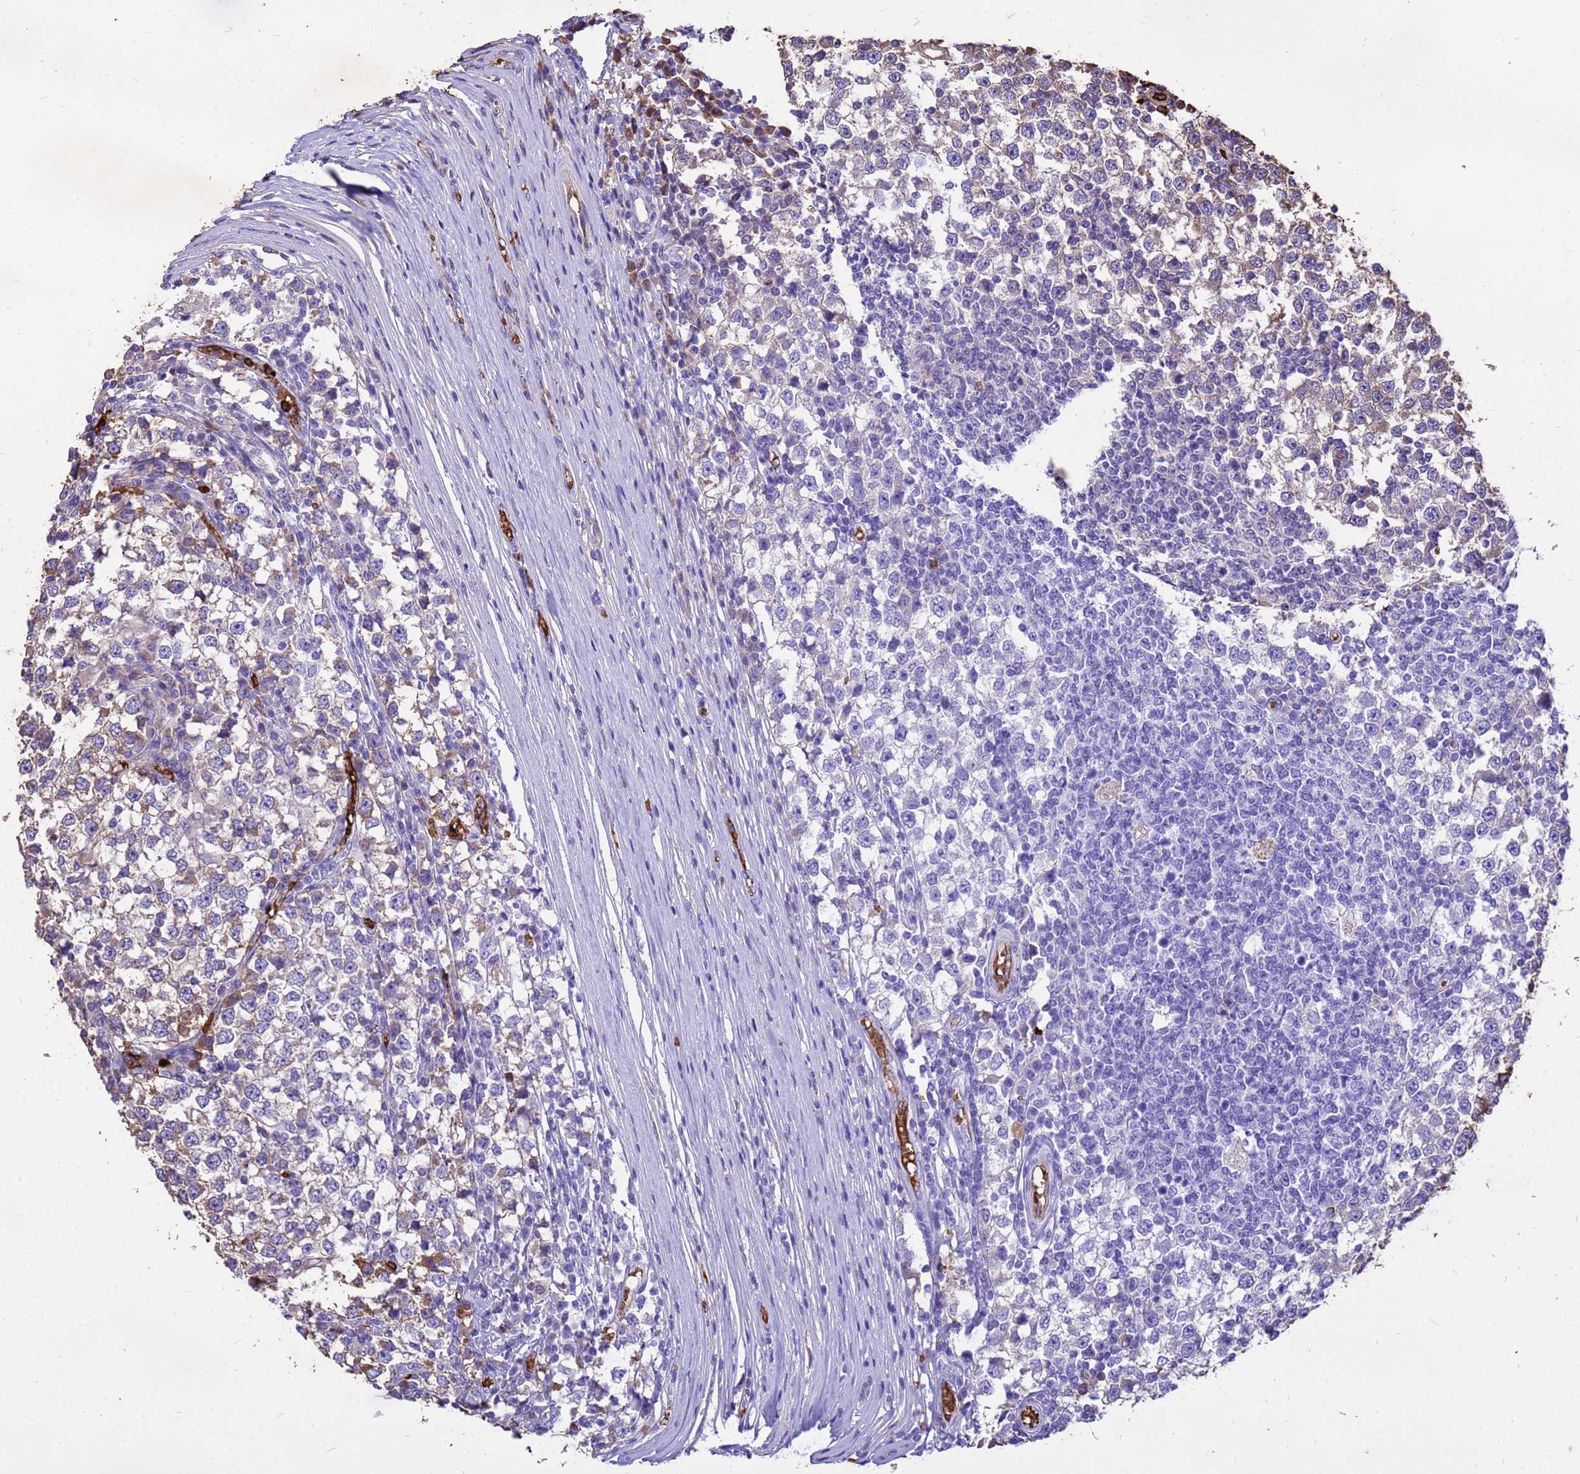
{"staining": {"intensity": "weak", "quantity": "<25%", "location": "cytoplasmic/membranous"}, "tissue": "testis cancer", "cell_type": "Tumor cells", "image_type": "cancer", "snomed": [{"axis": "morphology", "description": "Seminoma, NOS"}, {"axis": "topography", "description": "Testis"}], "caption": "Immunohistochemical staining of seminoma (testis) displays no significant staining in tumor cells.", "gene": "HBA2", "patient": {"sex": "male", "age": 65}}